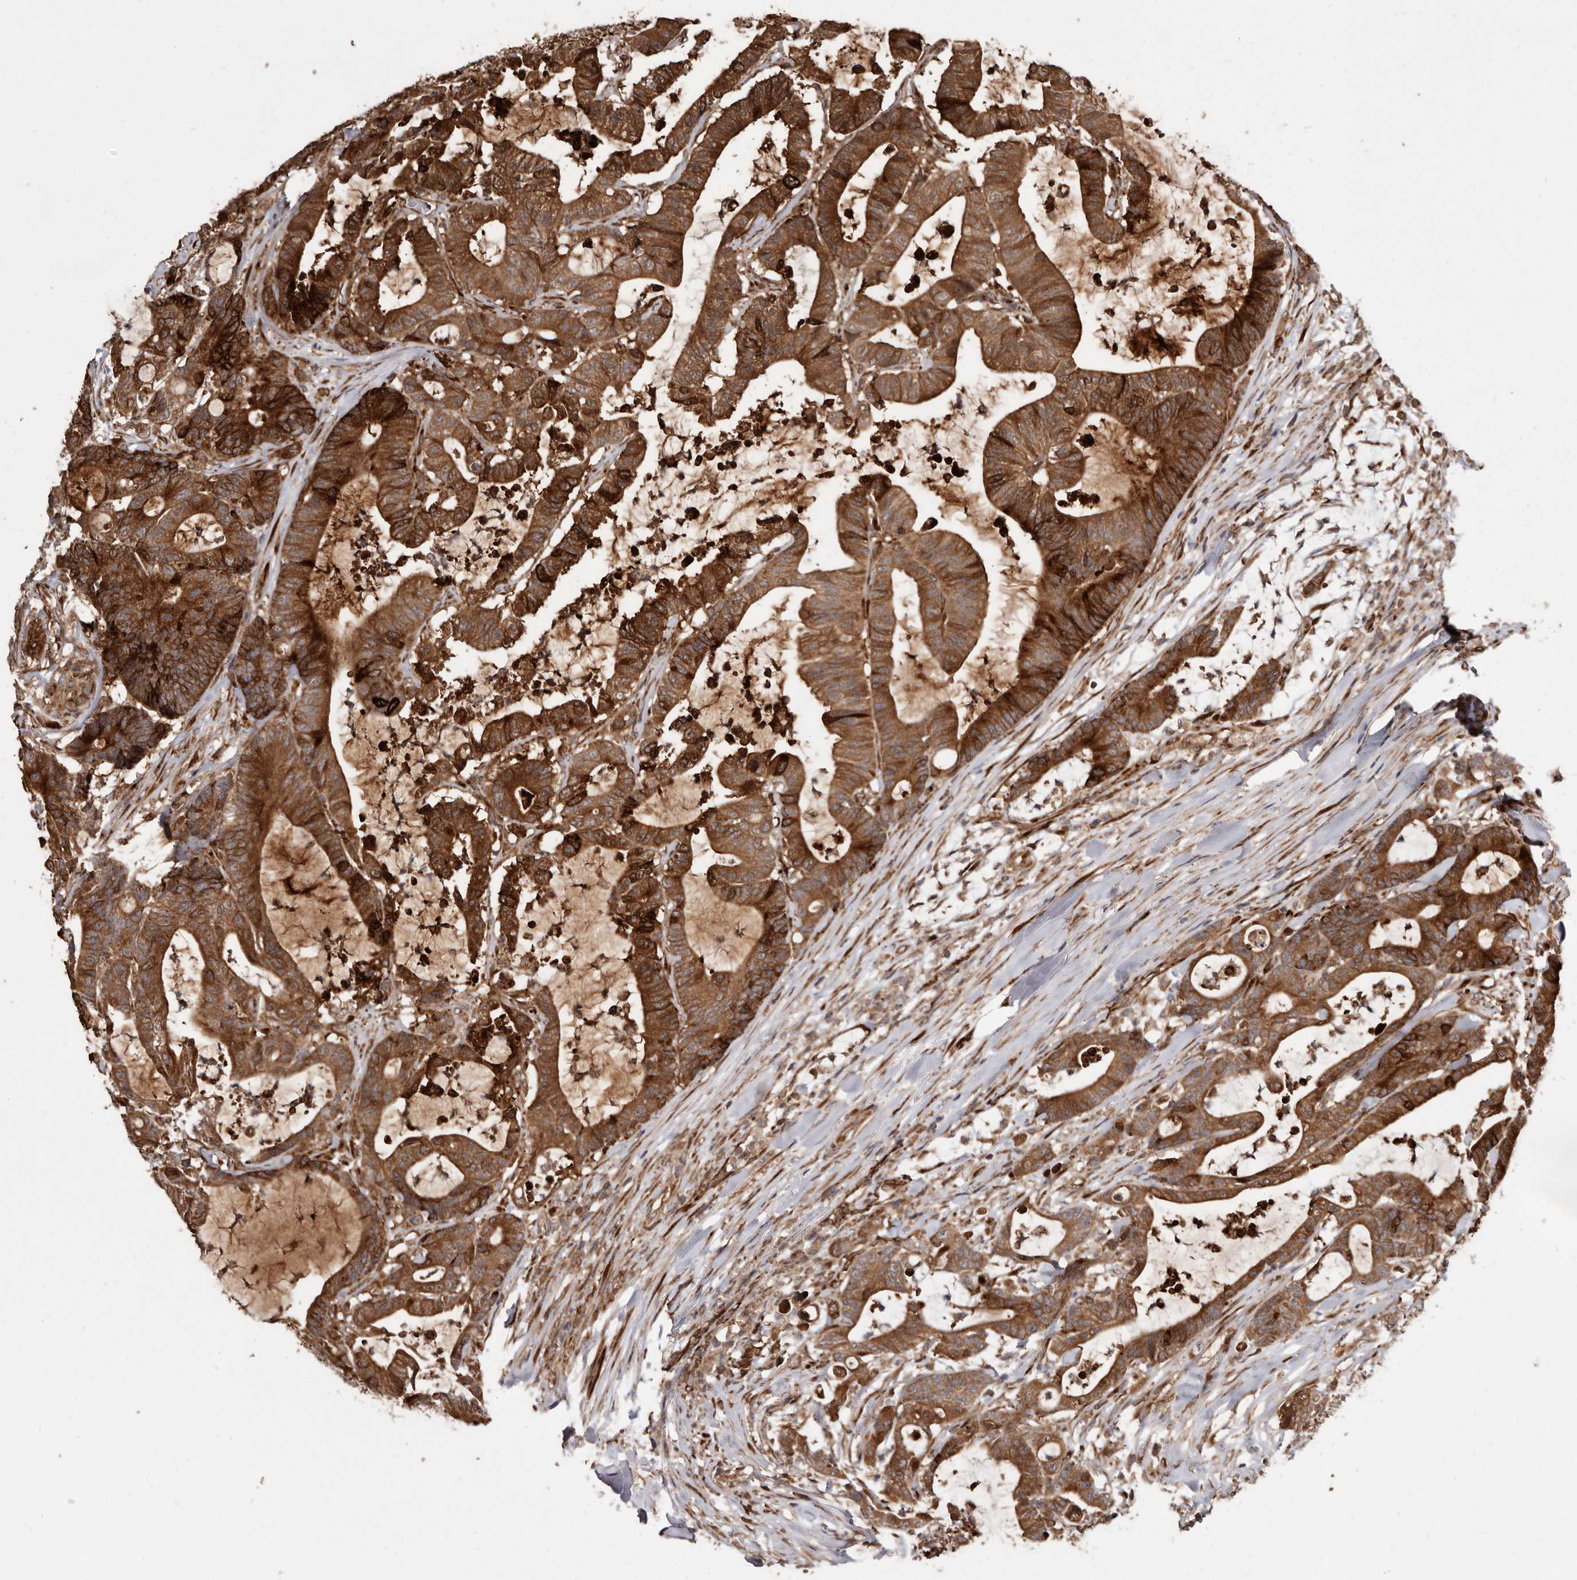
{"staining": {"intensity": "strong", "quantity": ">75%", "location": "cytoplasmic/membranous"}, "tissue": "colorectal cancer", "cell_type": "Tumor cells", "image_type": "cancer", "snomed": [{"axis": "morphology", "description": "Adenocarcinoma, NOS"}, {"axis": "topography", "description": "Colon"}], "caption": "A brown stain labels strong cytoplasmic/membranous positivity of a protein in colorectal cancer (adenocarcinoma) tumor cells. (Stains: DAB (3,3'-diaminobenzidine) in brown, nuclei in blue, Microscopy: brightfield microscopy at high magnification).", "gene": "FLAD1", "patient": {"sex": "female", "age": 84}}